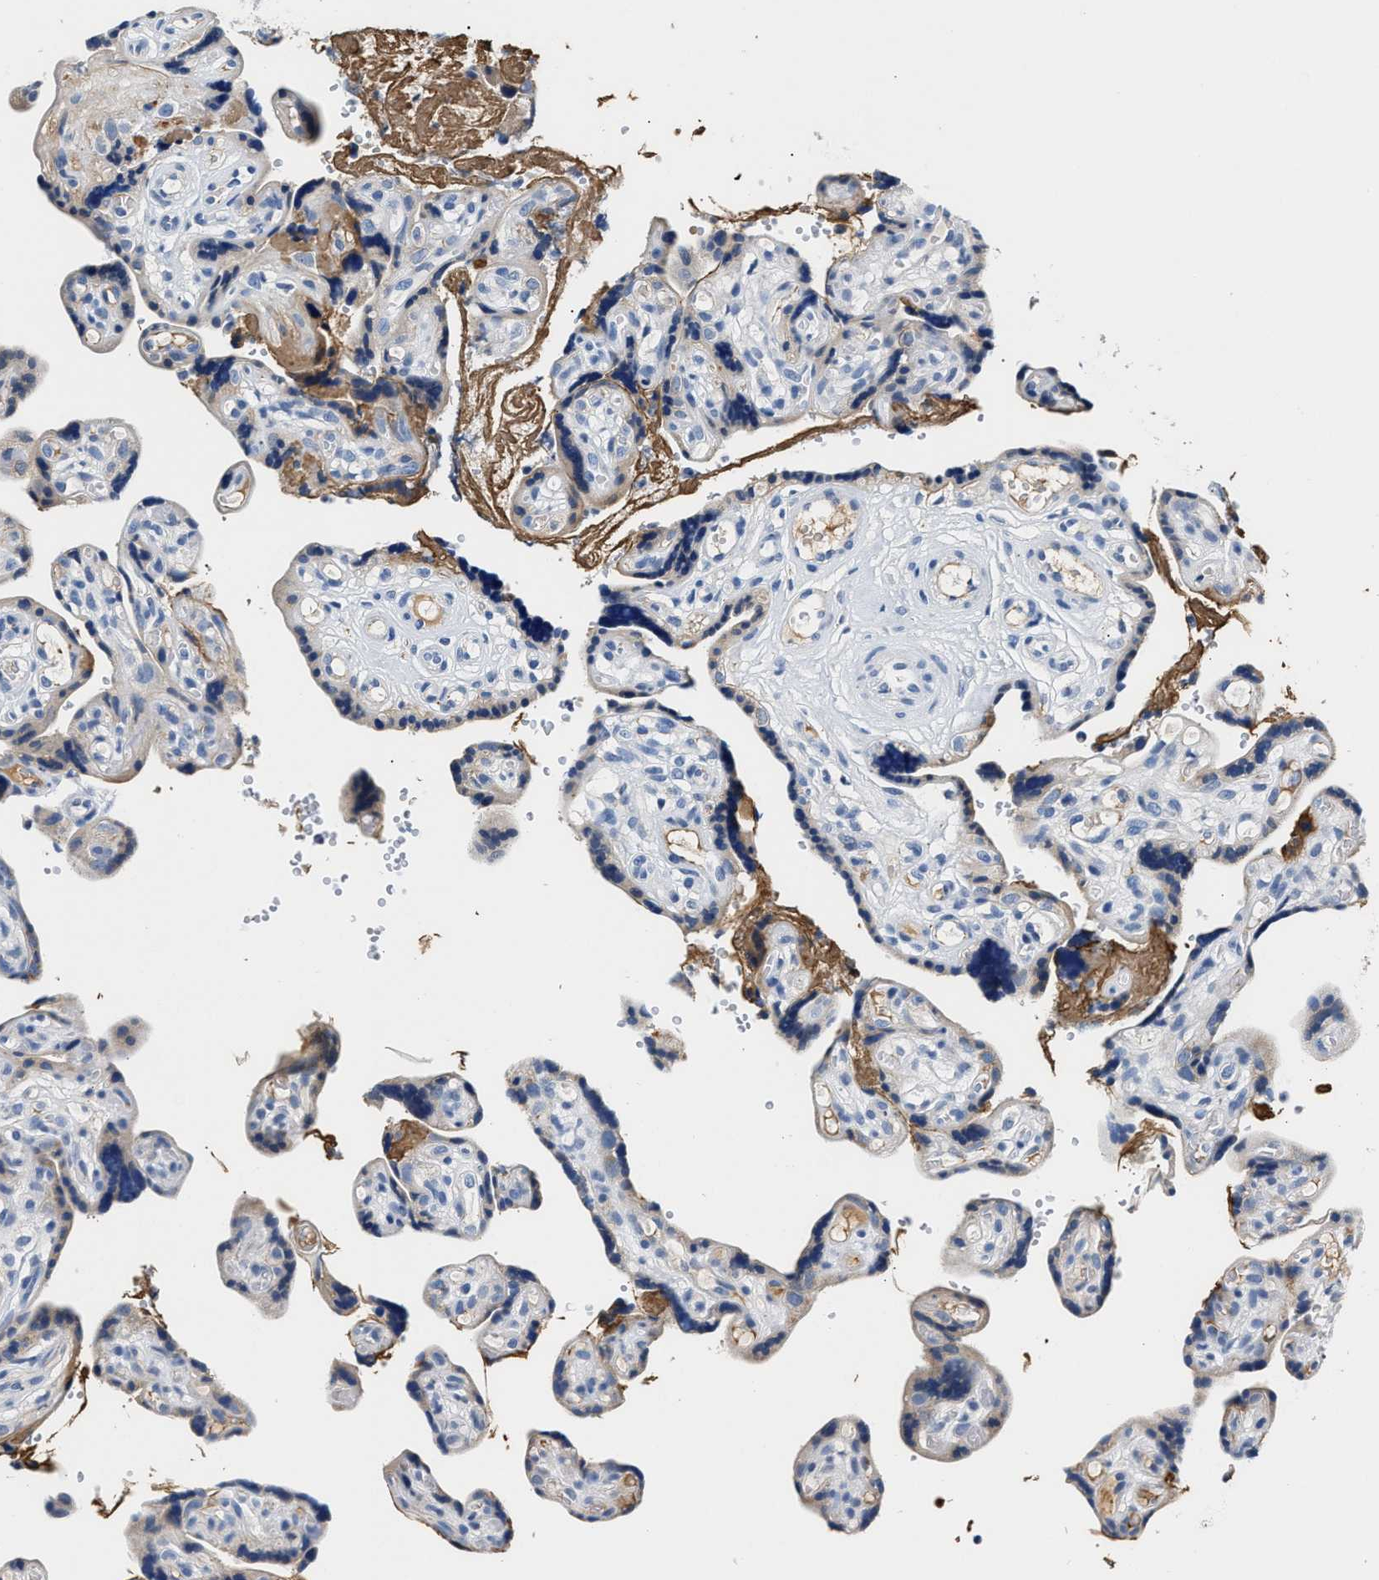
{"staining": {"intensity": "negative", "quantity": "none", "location": "none"}, "tissue": "placenta", "cell_type": "Decidual cells", "image_type": "normal", "snomed": [{"axis": "morphology", "description": "Normal tissue, NOS"}, {"axis": "topography", "description": "Placenta"}], "caption": "Micrograph shows no significant protein expression in decidual cells of benign placenta.", "gene": "TUT7", "patient": {"sex": "female", "age": 30}}